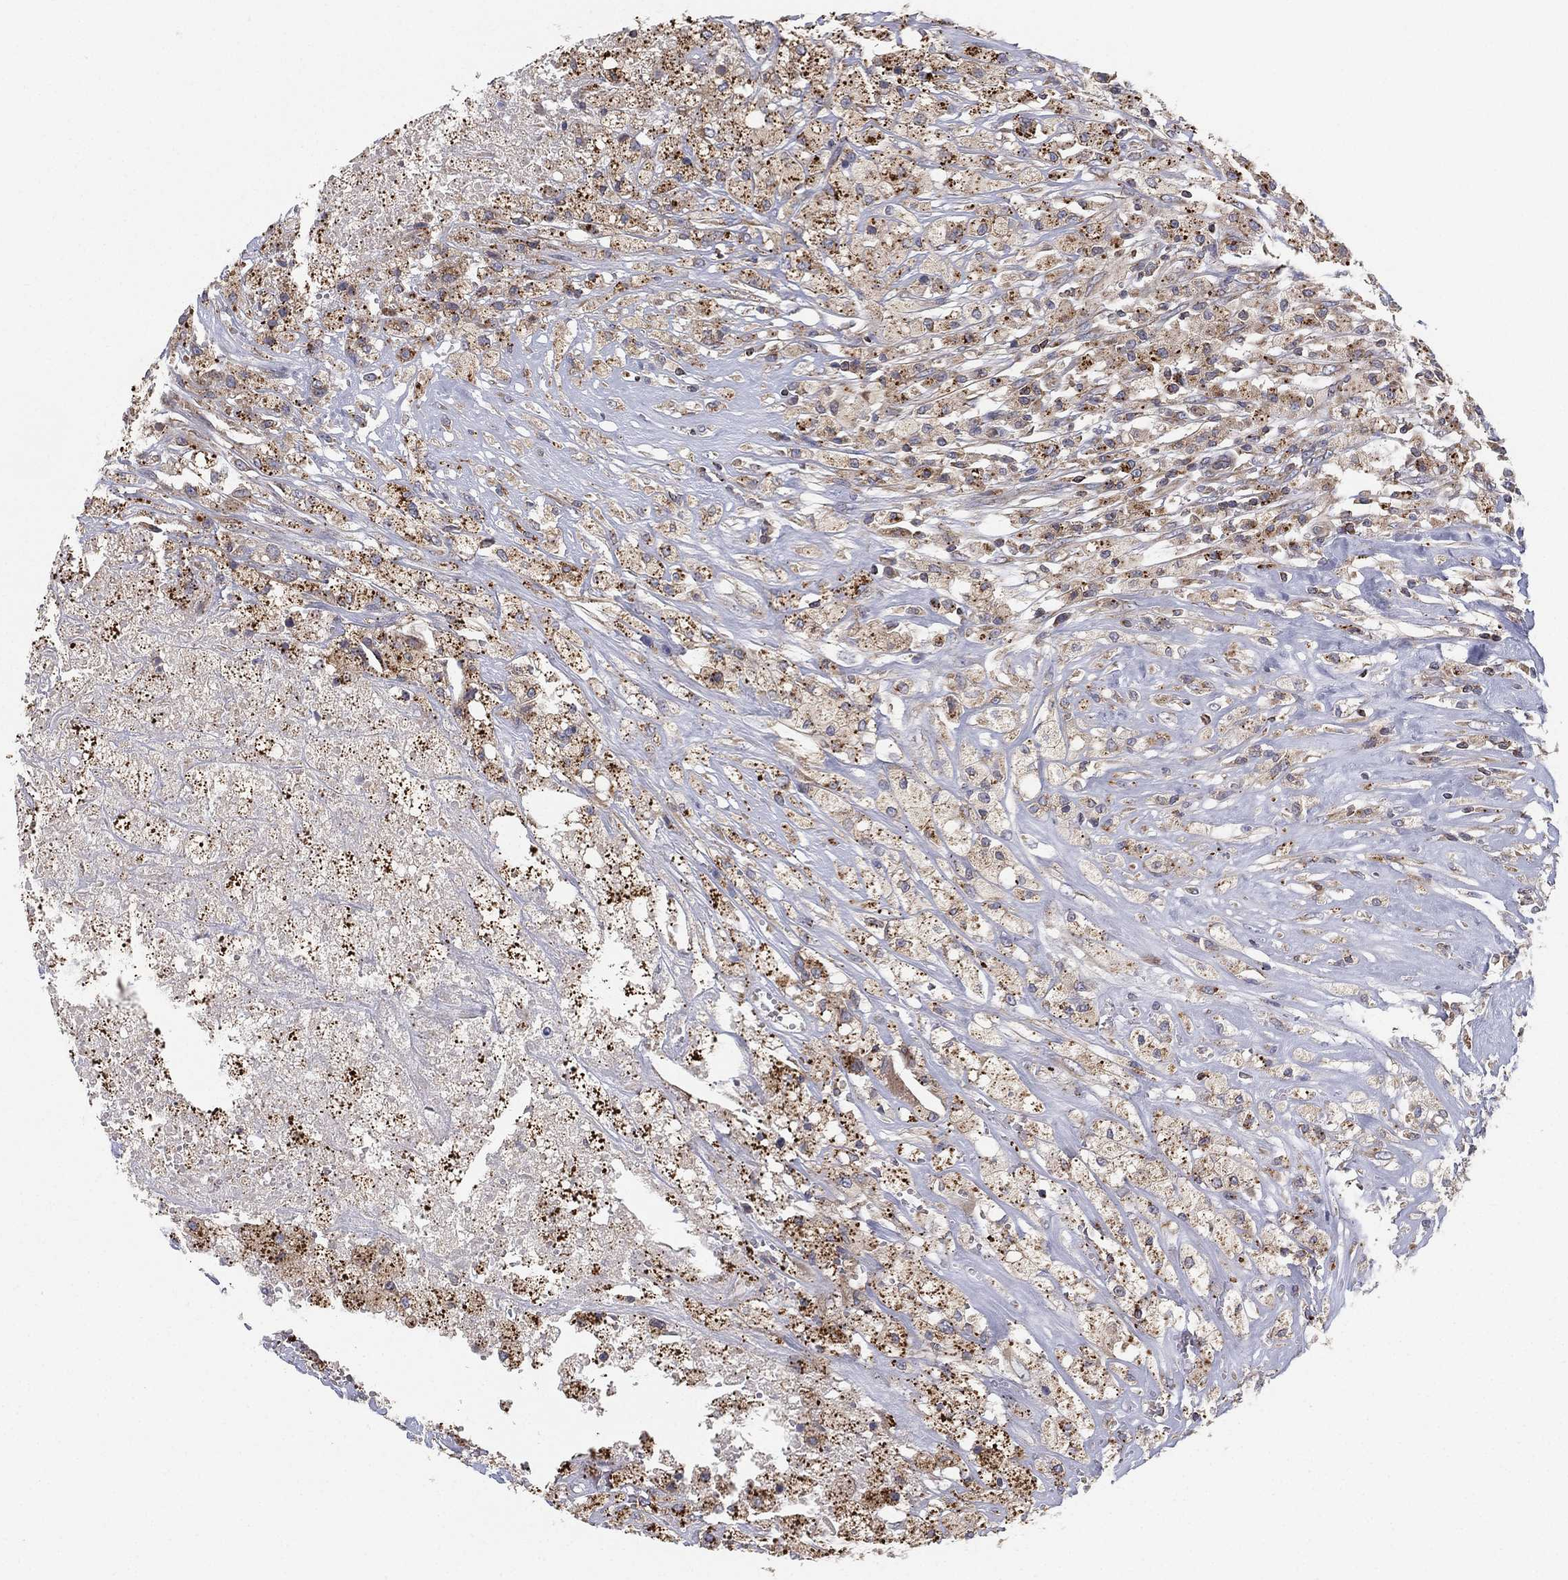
{"staining": {"intensity": "weak", "quantity": ">75%", "location": "cytoplasmic/membranous"}, "tissue": "testis cancer", "cell_type": "Tumor cells", "image_type": "cancer", "snomed": [{"axis": "morphology", "description": "Necrosis, NOS"}, {"axis": "morphology", "description": "Carcinoma, Embryonal, NOS"}, {"axis": "topography", "description": "Testis"}], "caption": "IHC of testis embryonal carcinoma demonstrates low levels of weak cytoplasmic/membranous positivity in approximately >75% of tumor cells. The staining was performed using DAB (3,3'-diaminobenzidine) to visualize the protein expression in brown, while the nuclei were stained in blue with hematoxylin (Magnification: 20x).", "gene": "CYB5B", "patient": {"sex": "male", "age": 19}}